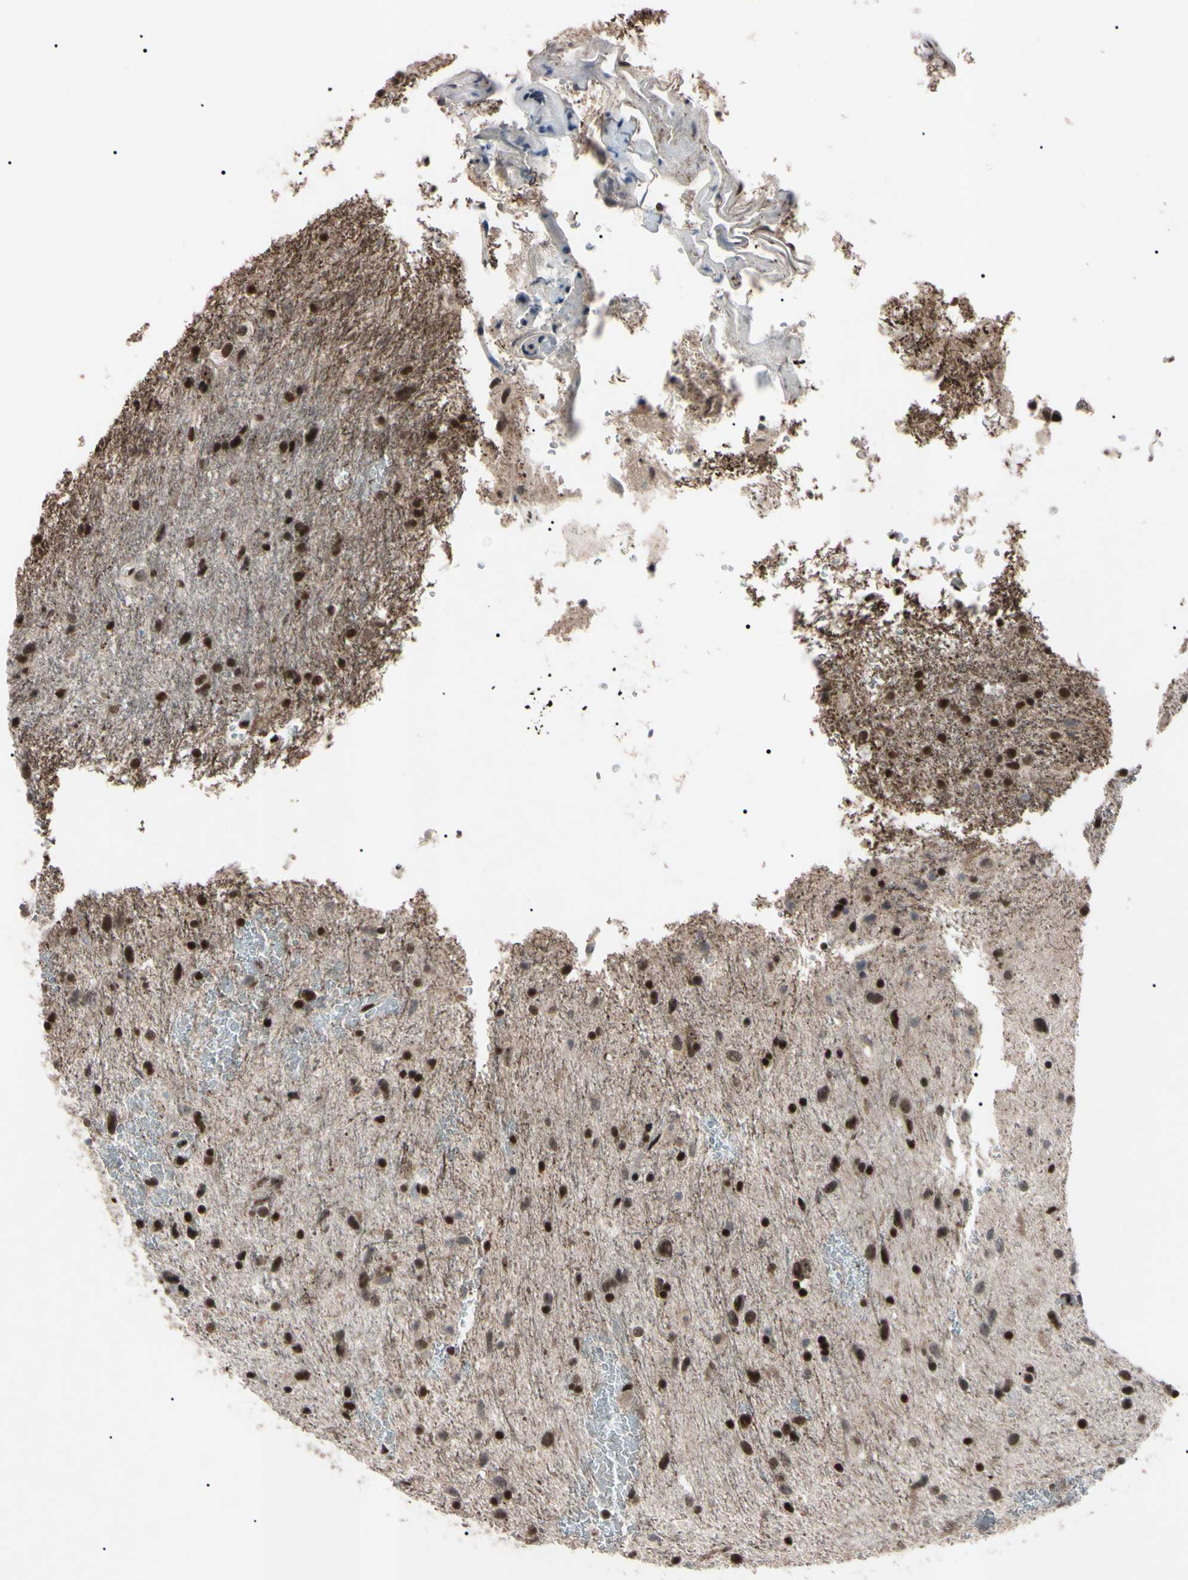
{"staining": {"intensity": "moderate", "quantity": ">75%", "location": "nuclear"}, "tissue": "glioma", "cell_type": "Tumor cells", "image_type": "cancer", "snomed": [{"axis": "morphology", "description": "Glioma, malignant, Low grade"}, {"axis": "topography", "description": "Brain"}], "caption": "Tumor cells display medium levels of moderate nuclear positivity in approximately >75% of cells in human glioma.", "gene": "YY1", "patient": {"sex": "male", "age": 77}}